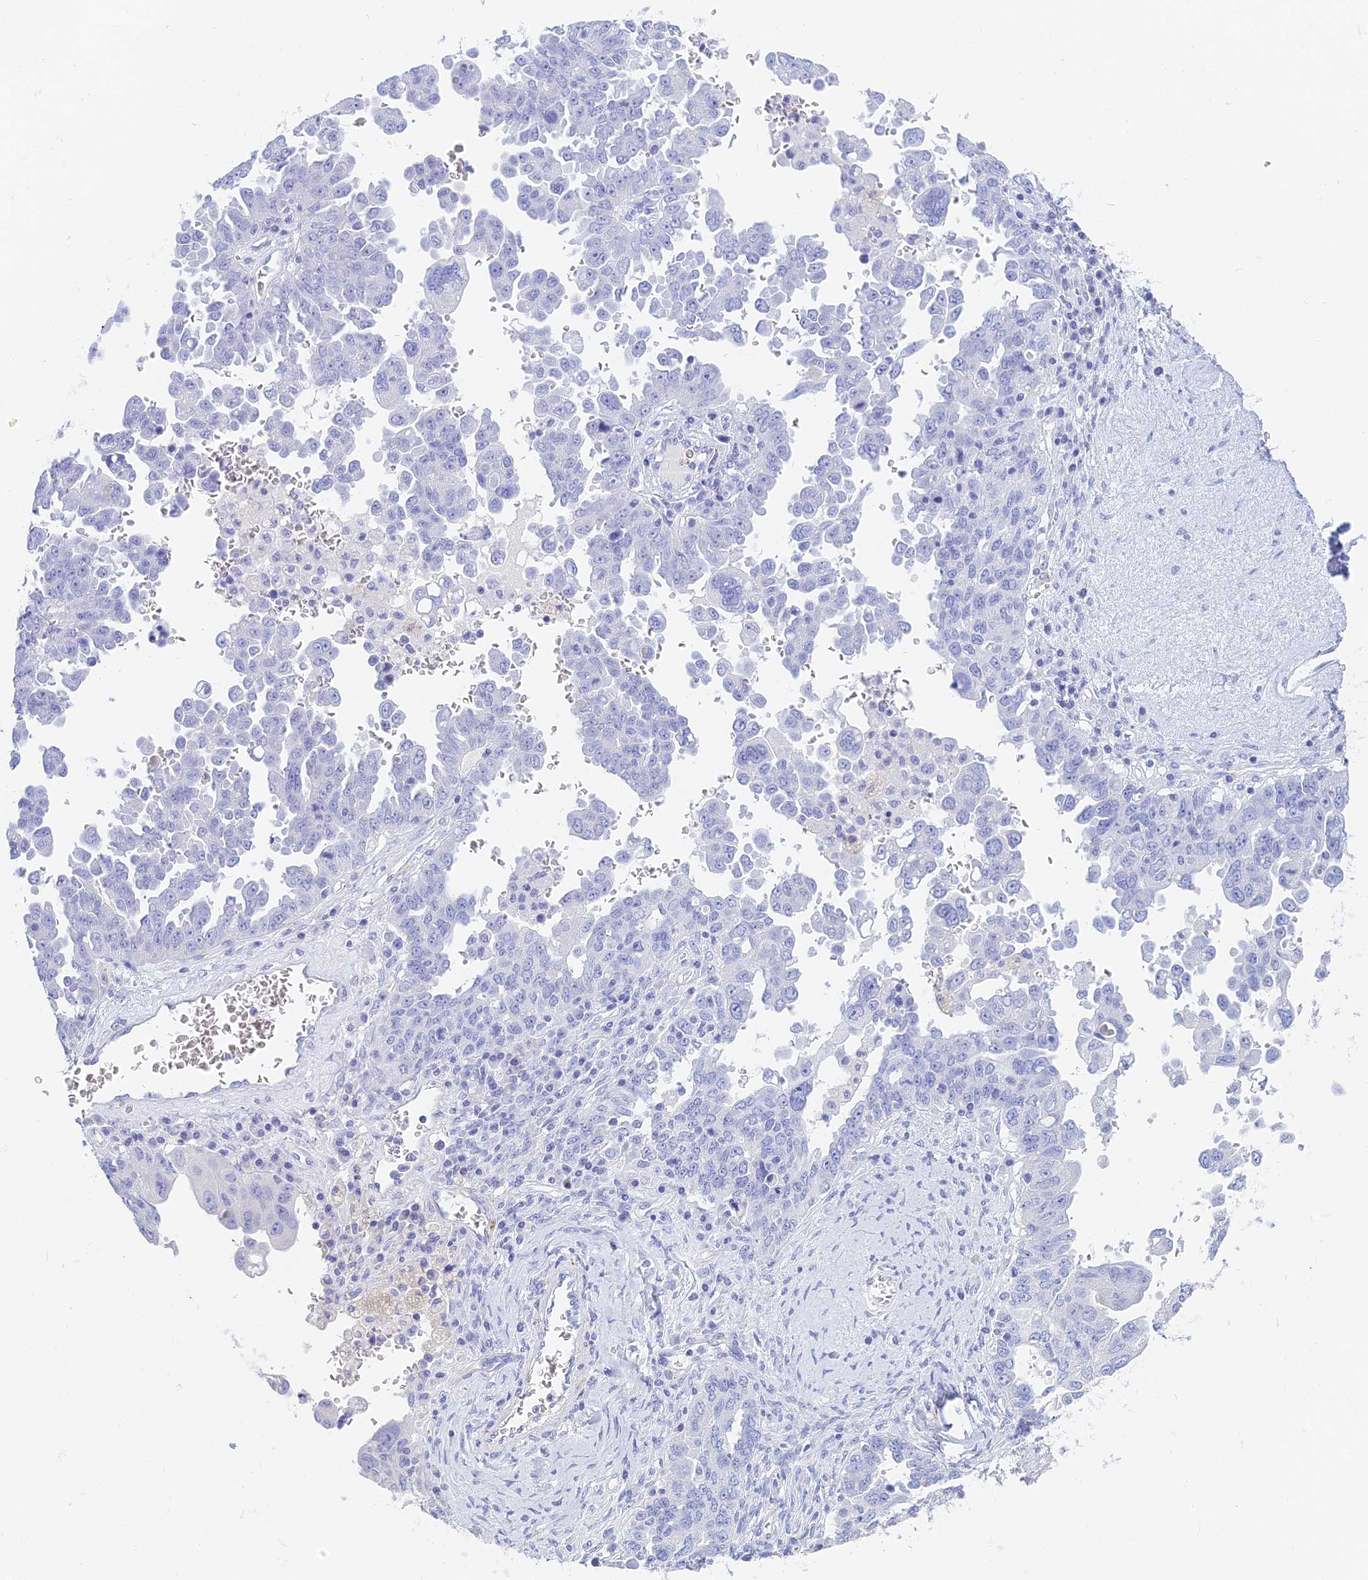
{"staining": {"intensity": "negative", "quantity": "none", "location": "none"}, "tissue": "ovarian cancer", "cell_type": "Tumor cells", "image_type": "cancer", "snomed": [{"axis": "morphology", "description": "Carcinoma, endometroid"}, {"axis": "topography", "description": "Ovary"}], "caption": "Tumor cells show no significant protein positivity in endometroid carcinoma (ovarian). Nuclei are stained in blue.", "gene": "SLC36A2", "patient": {"sex": "female", "age": 62}}